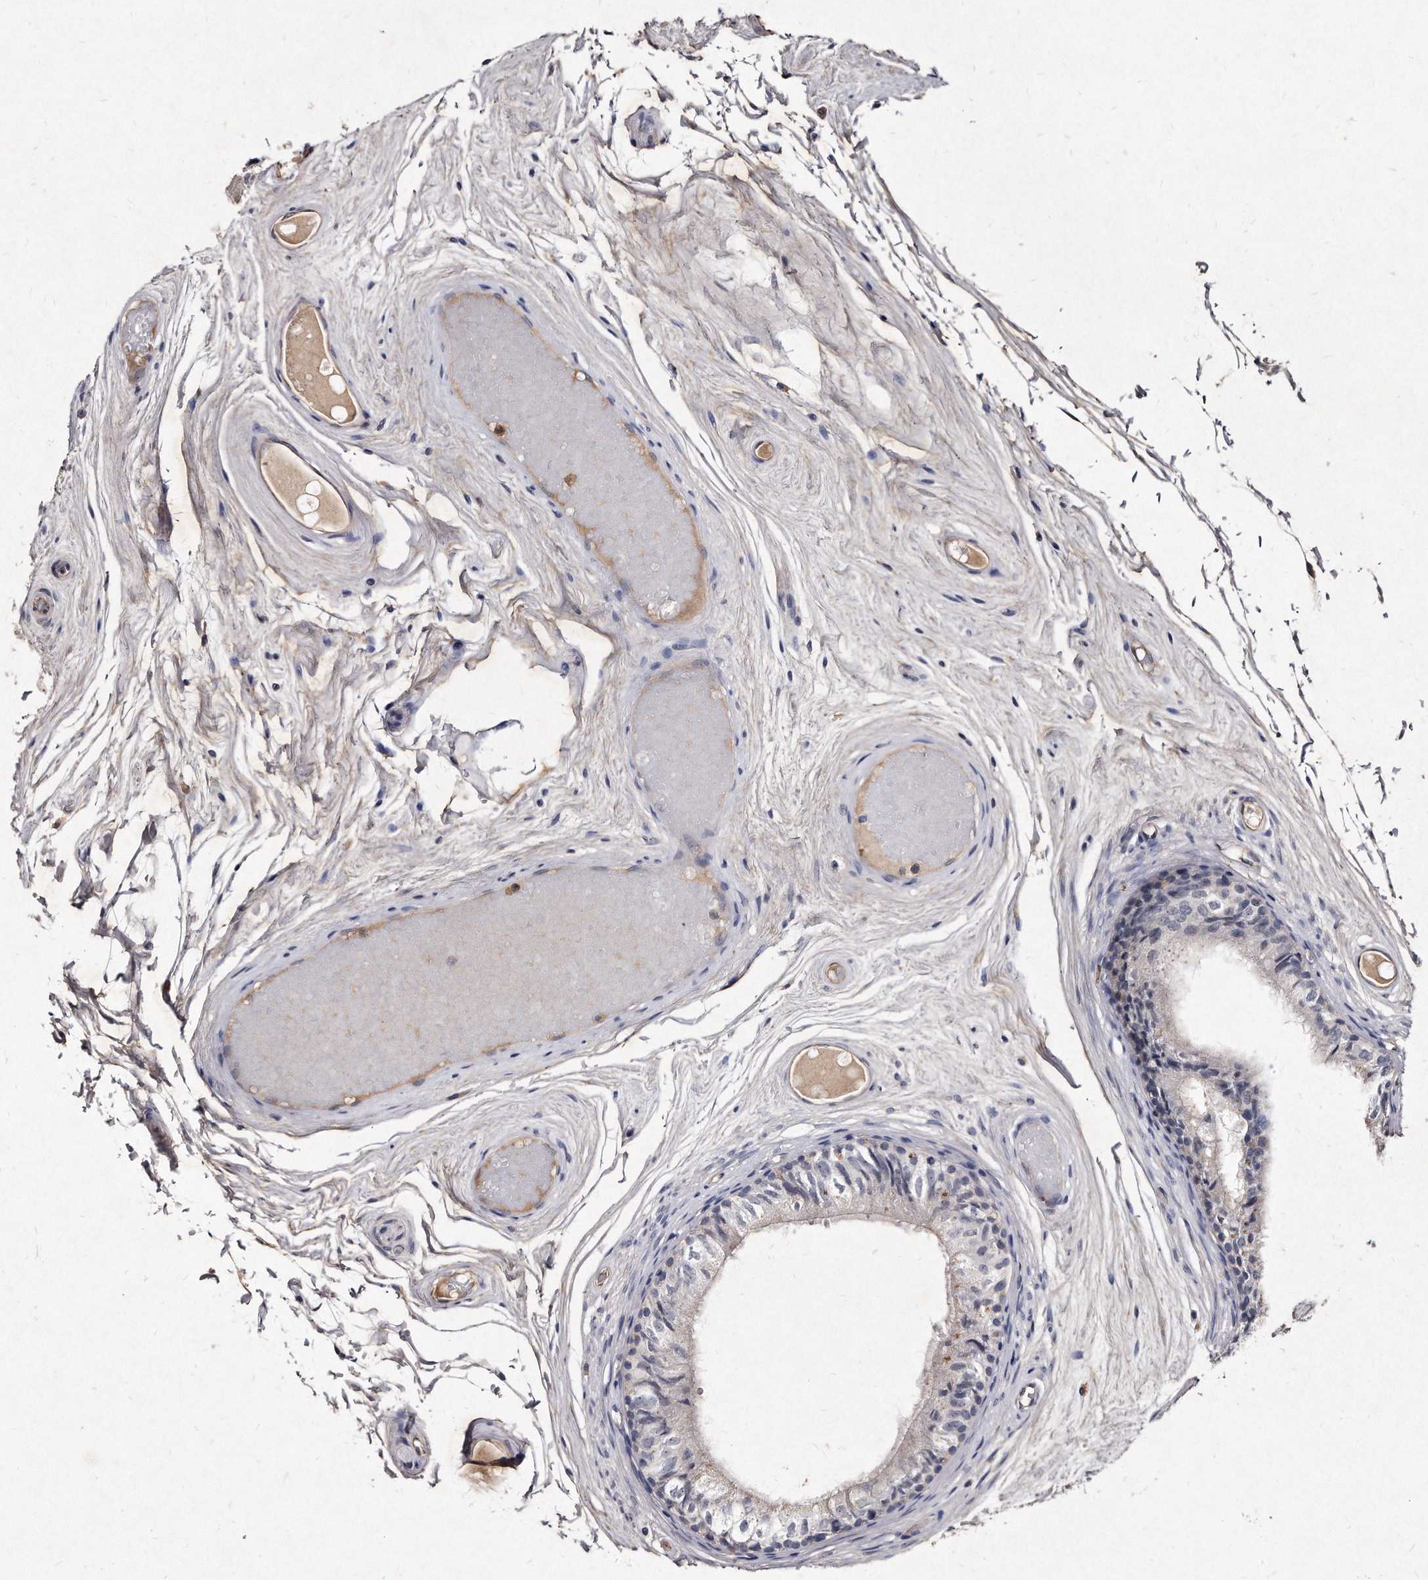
{"staining": {"intensity": "negative", "quantity": "none", "location": "none"}, "tissue": "epididymis", "cell_type": "Glandular cells", "image_type": "normal", "snomed": [{"axis": "morphology", "description": "Normal tissue, NOS"}, {"axis": "topography", "description": "Epididymis"}], "caption": "Immunohistochemical staining of benign human epididymis displays no significant staining in glandular cells. Nuclei are stained in blue.", "gene": "KLHDC3", "patient": {"sex": "male", "age": 79}}